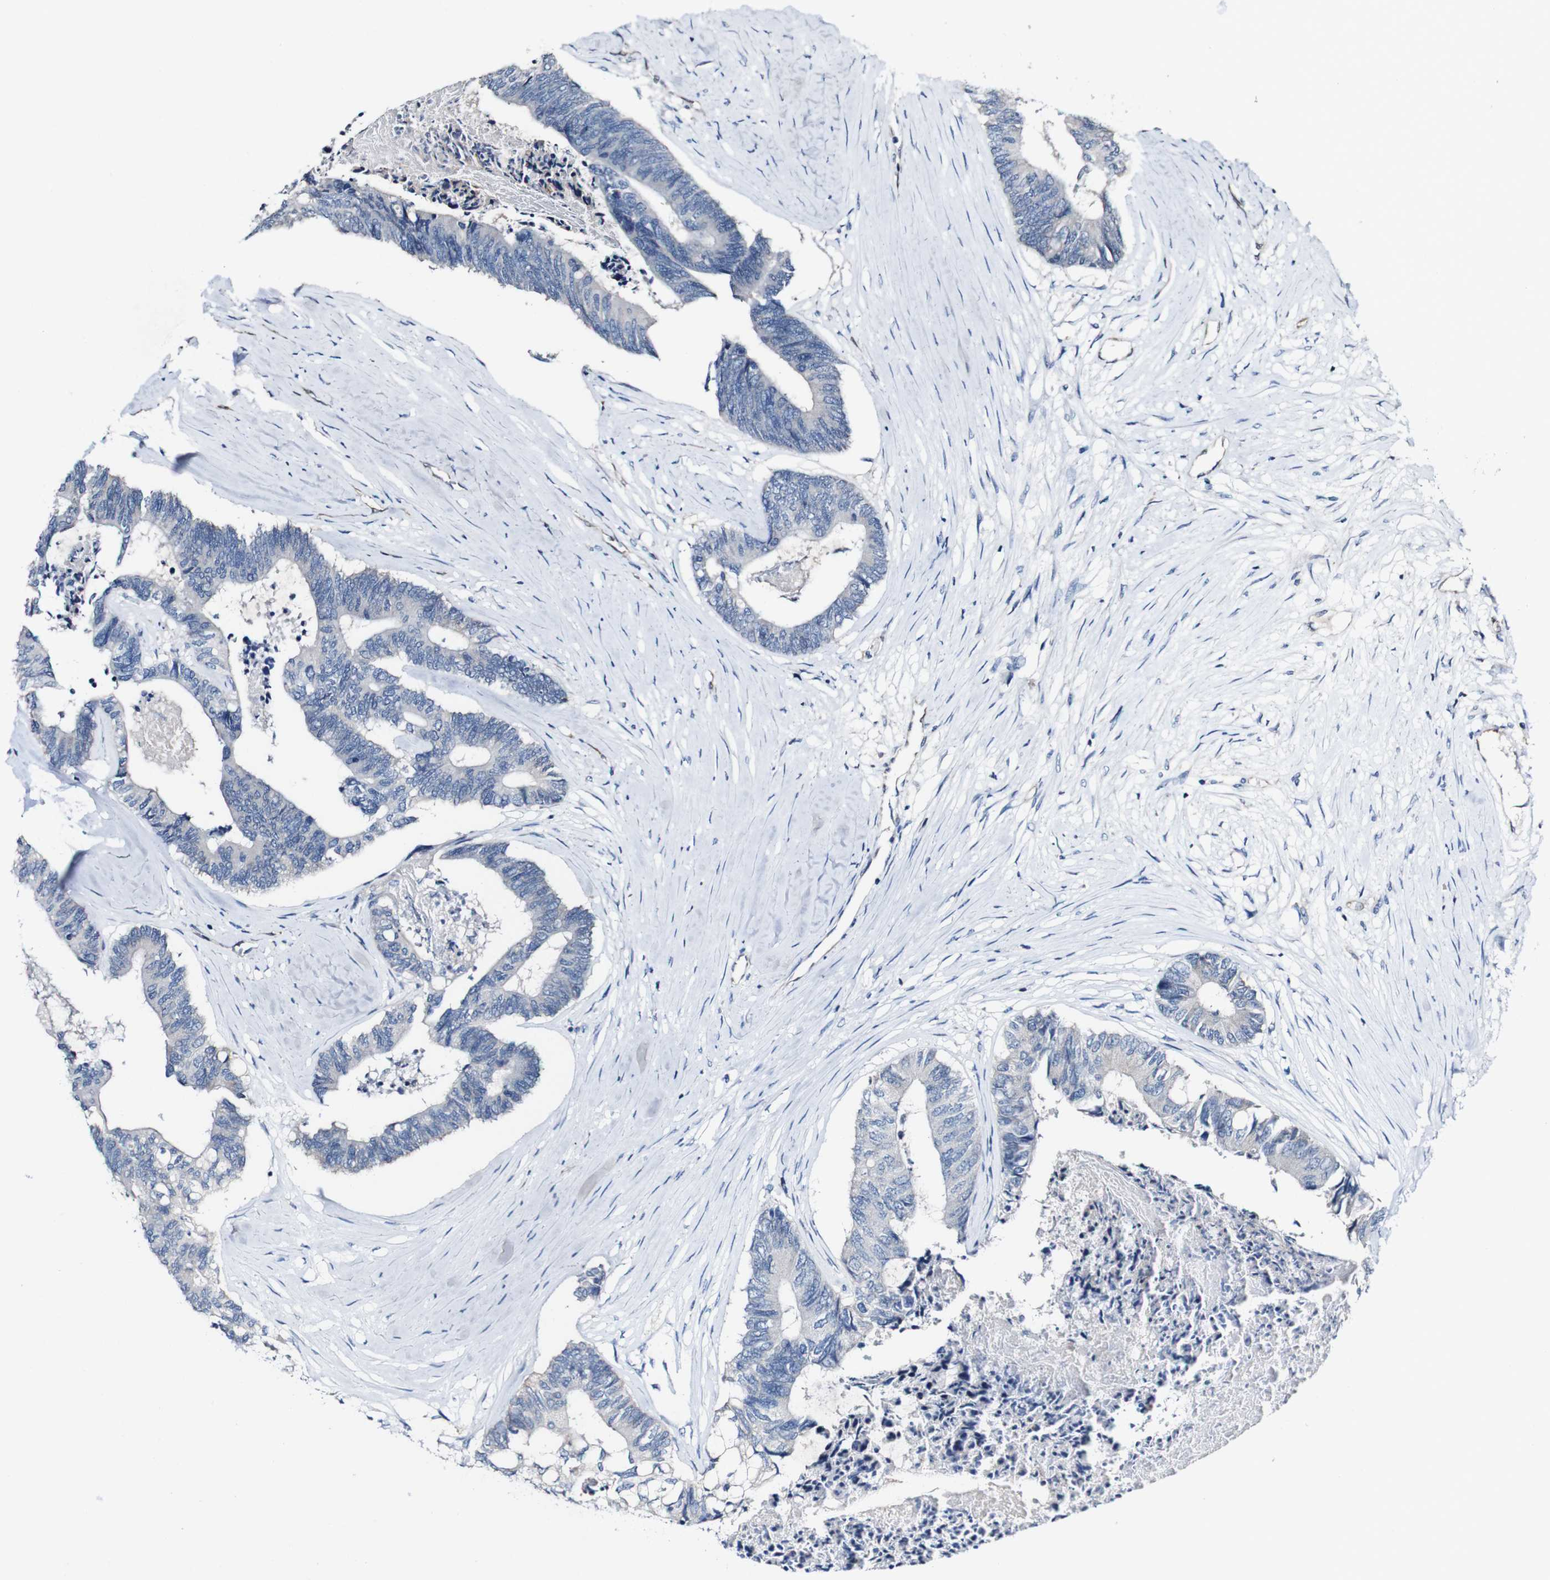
{"staining": {"intensity": "negative", "quantity": "none", "location": "none"}, "tissue": "colorectal cancer", "cell_type": "Tumor cells", "image_type": "cancer", "snomed": [{"axis": "morphology", "description": "Adenocarcinoma, NOS"}, {"axis": "topography", "description": "Rectum"}], "caption": "A micrograph of adenocarcinoma (colorectal) stained for a protein shows no brown staining in tumor cells.", "gene": "GRAMD1A", "patient": {"sex": "male", "age": 63}}